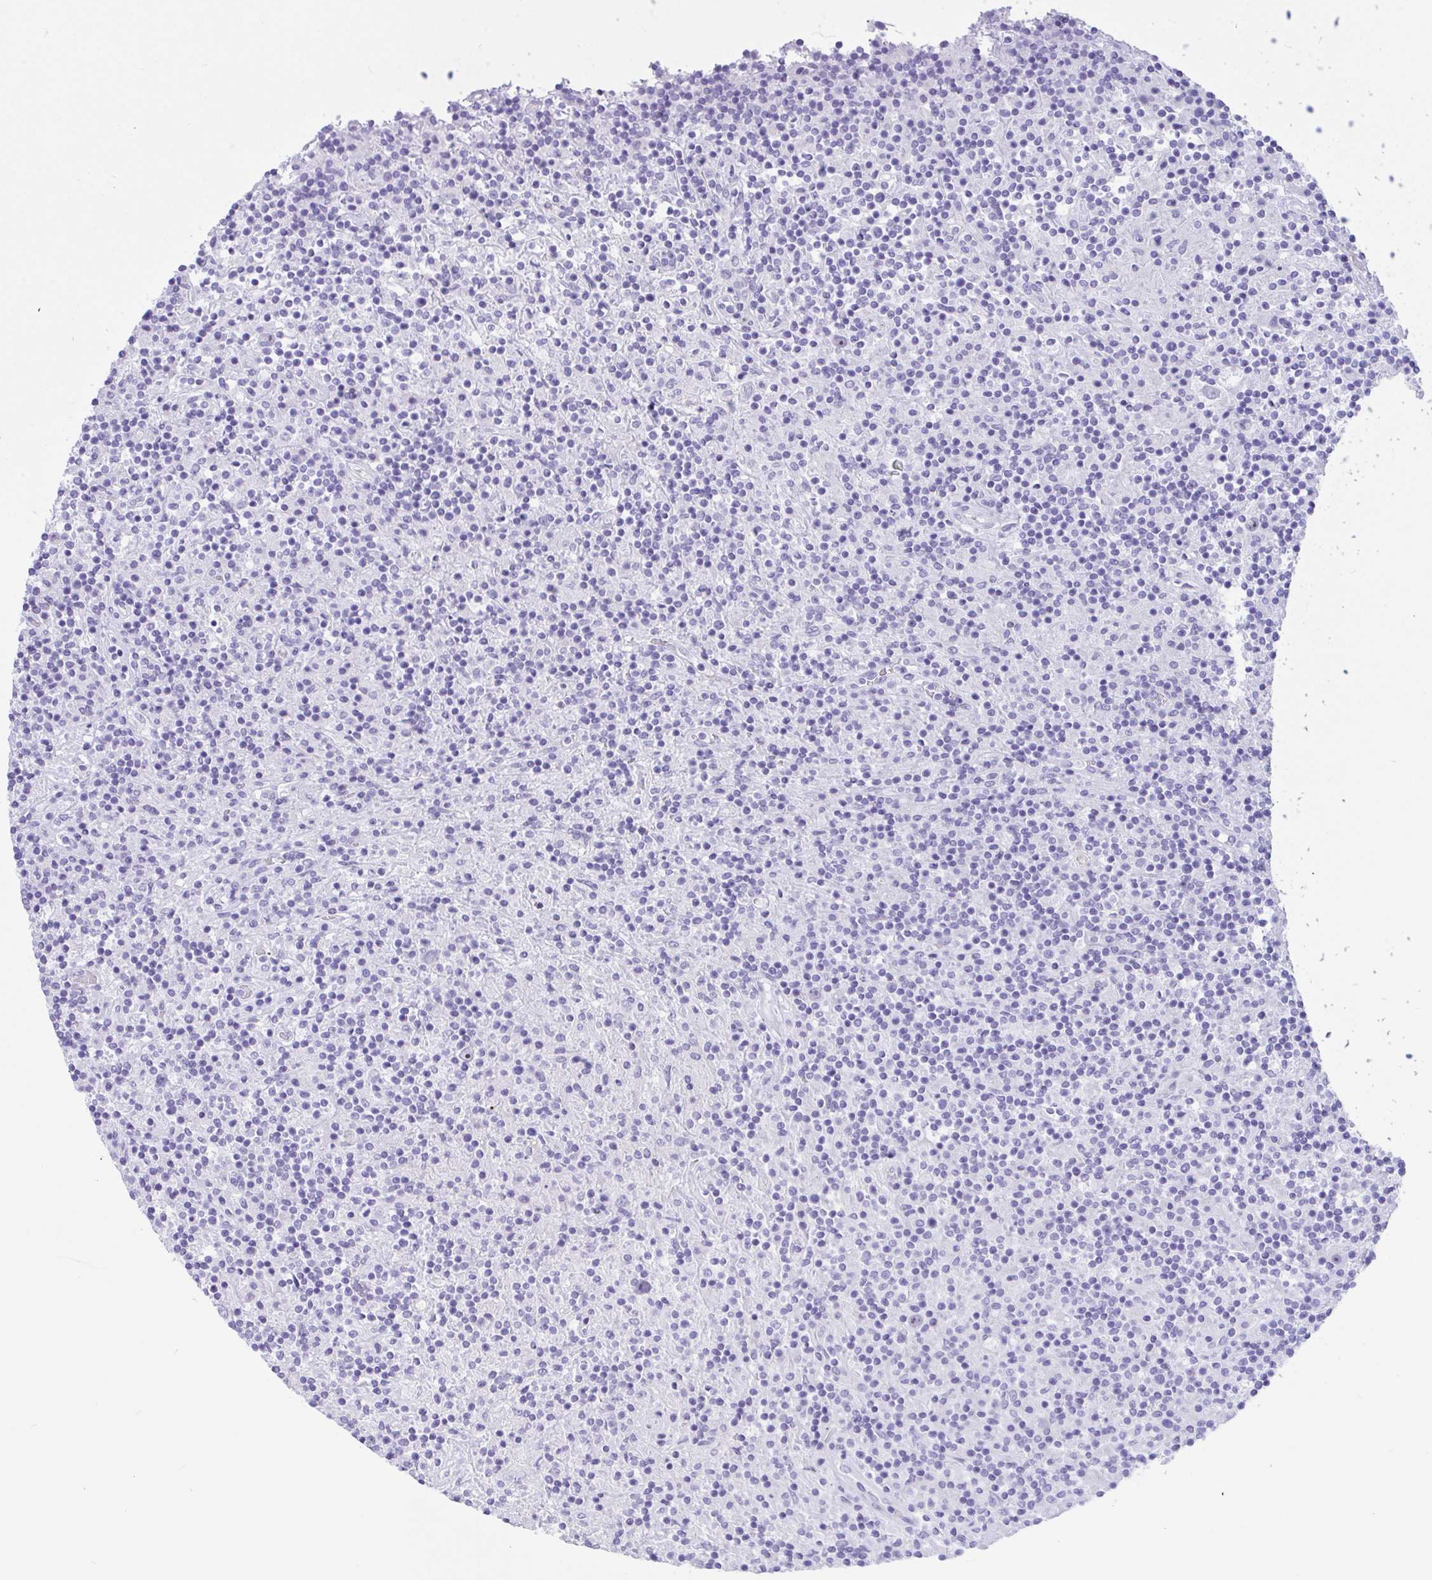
{"staining": {"intensity": "negative", "quantity": "none", "location": "none"}, "tissue": "lymphoma", "cell_type": "Tumor cells", "image_type": "cancer", "snomed": [{"axis": "morphology", "description": "Hodgkin's disease, NOS"}, {"axis": "topography", "description": "Lymph node"}], "caption": "Immunohistochemistry (IHC) histopathology image of human Hodgkin's disease stained for a protein (brown), which demonstrates no expression in tumor cells. The staining was performed using DAB (3,3'-diaminobenzidine) to visualize the protein expression in brown, while the nuclei were stained in blue with hematoxylin (Magnification: 20x).", "gene": "NDUFAF8", "patient": {"sex": "male", "age": 70}}